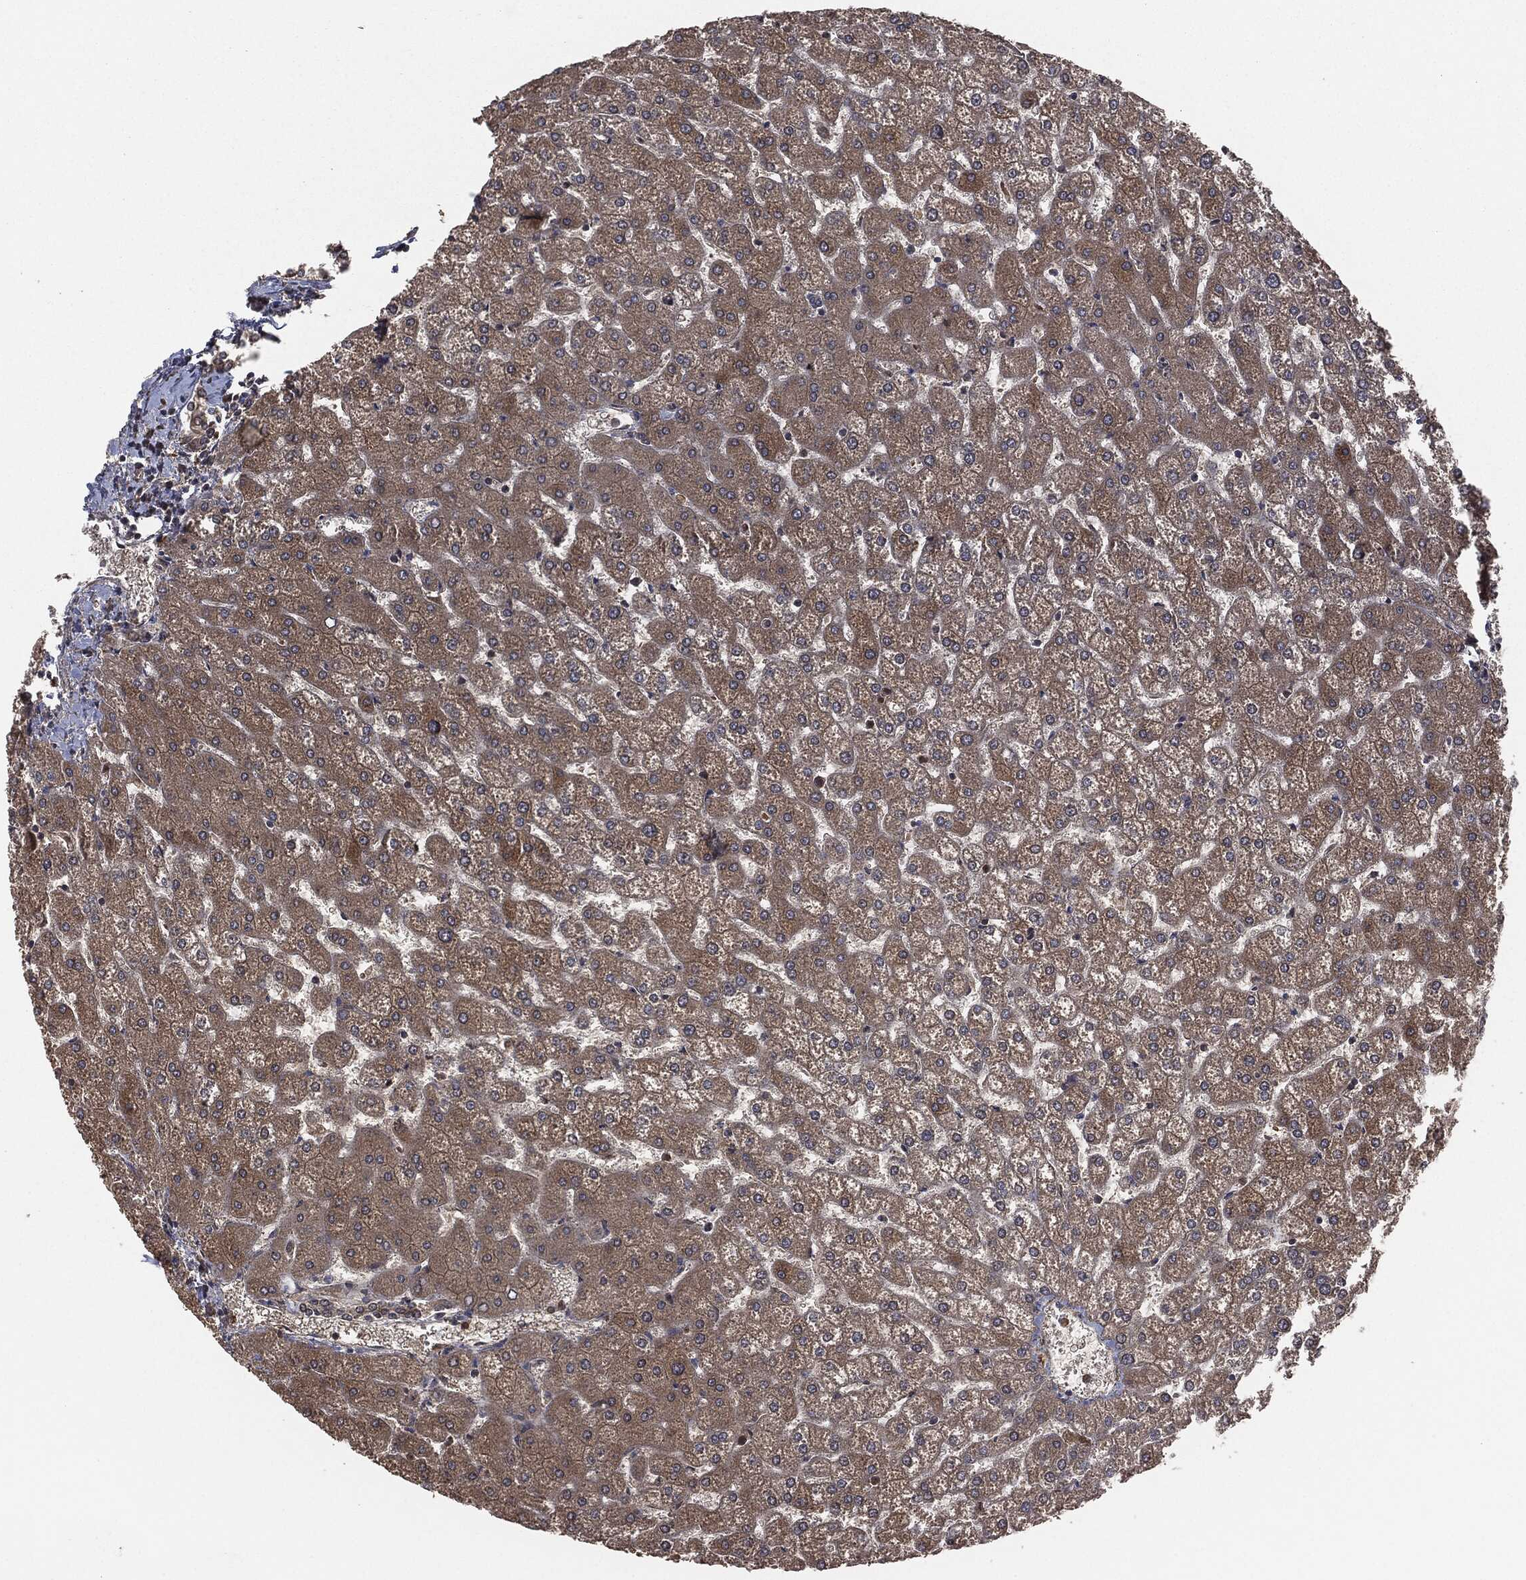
{"staining": {"intensity": "negative", "quantity": "none", "location": "none"}, "tissue": "liver", "cell_type": "Cholangiocytes", "image_type": "normal", "snomed": [{"axis": "morphology", "description": "Normal tissue, NOS"}, {"axis": "topography", "description": "Liver"}], "caption": "This is a micrograph of IHC staining of benign liver, which shows no staining in cholangiocytes.", "gene": "ERBIN", "patient": {"sex": "female", "age": 32}}